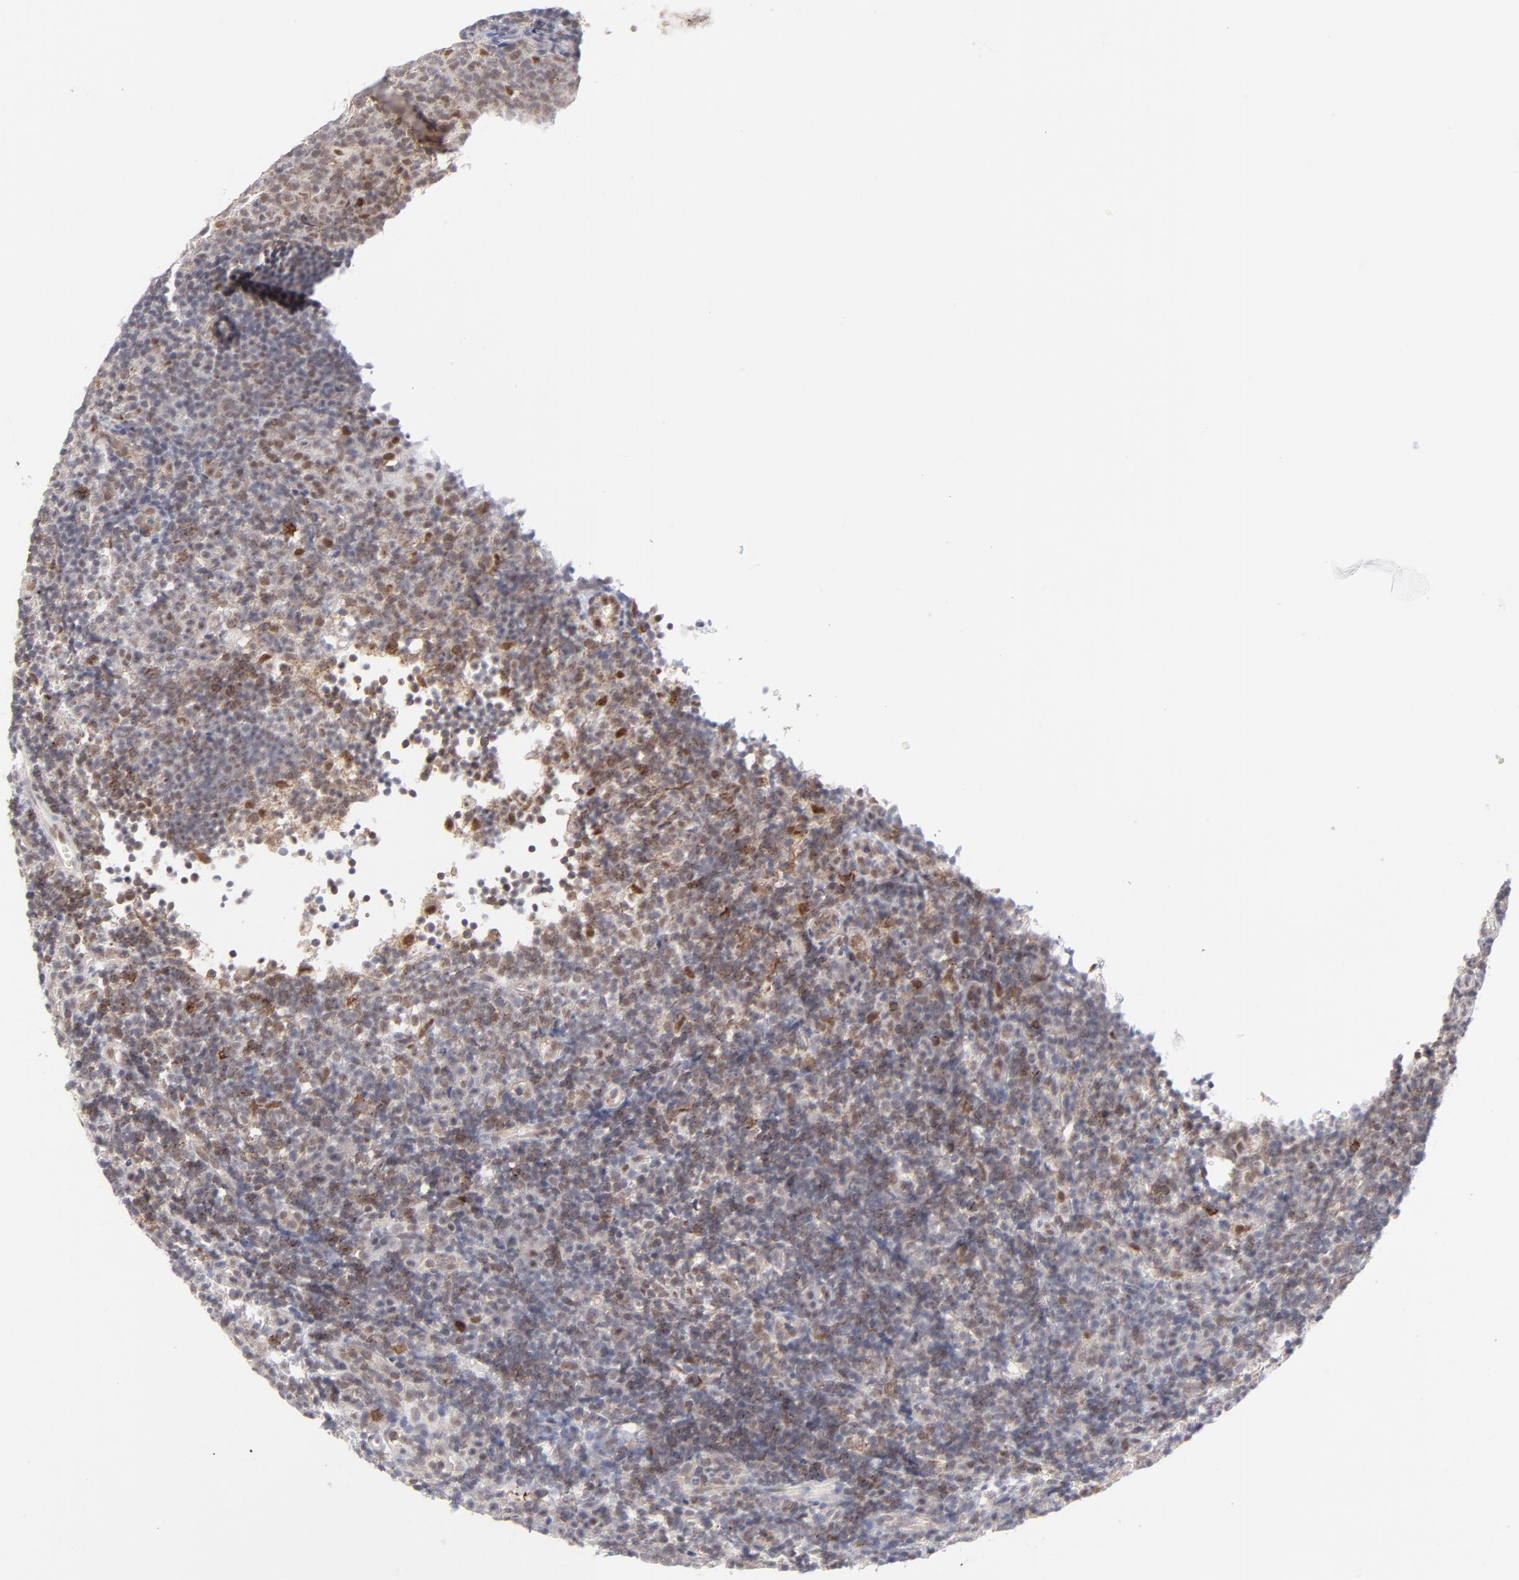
{"staining": {"intensity": "weak", "quantity": "25%-75%", "location": "cytoplasmic/membranous,nuclear"}, "tissue": "tonsil", "cell_type": "Germinal center cells", "image_type": "normal", "snomed": [{"axis": "morphology", "description": "Normal tissue, NOS"}, {"axis": "topography", "description": "Tonsil"}], "caption": "The image exhibits immunohistochemical staining of normal tonsil. There is weak cytoplasmic/membranous,nuclear expression is identified in approximately 25%-75% of germinal center cells.", "gene": "NBN", "patient": {"sex": "female", "age": 40}}